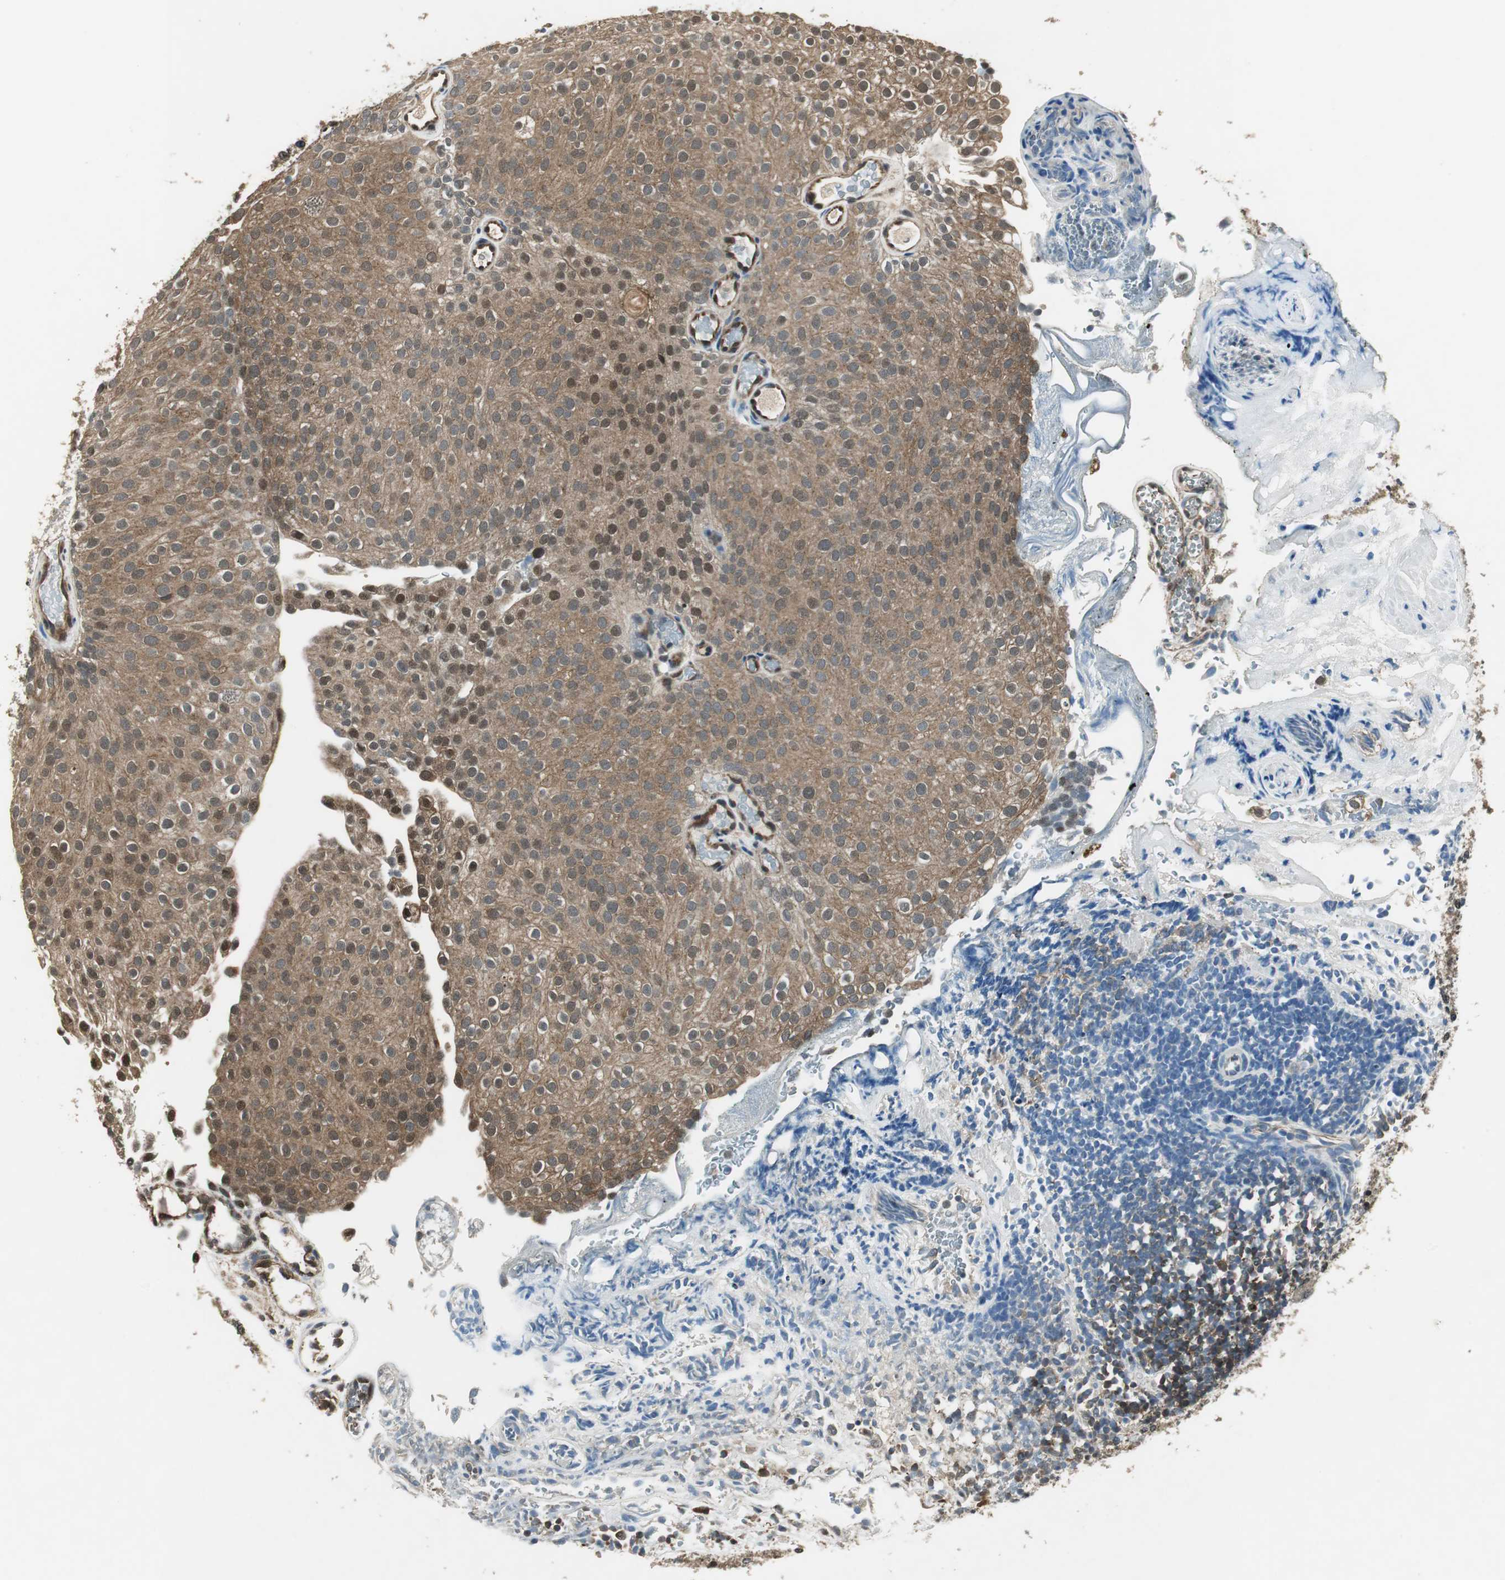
{"staining": {"intensity": "moderate", "quantity": ">75%", "location": "cytoplasmic/membranous,nuclear"}, "tissue": "urothelial cancer", "cell_type": "Tumor cells", "image_type": "cancer", "snomed": [{"axis": "morphology", "description": "Urothelial carcinoma, Low grade"}, {"axis": "topography", "description": "Urinary bladder"}], "caption": "Urothelial cancer tissue demonstrates moderate cytoplasmic/membranous and nuclear expression in approximately >75% of tumor cells", "gene": "PSMB4", "patient": {"sex": "male", "age": 78}}